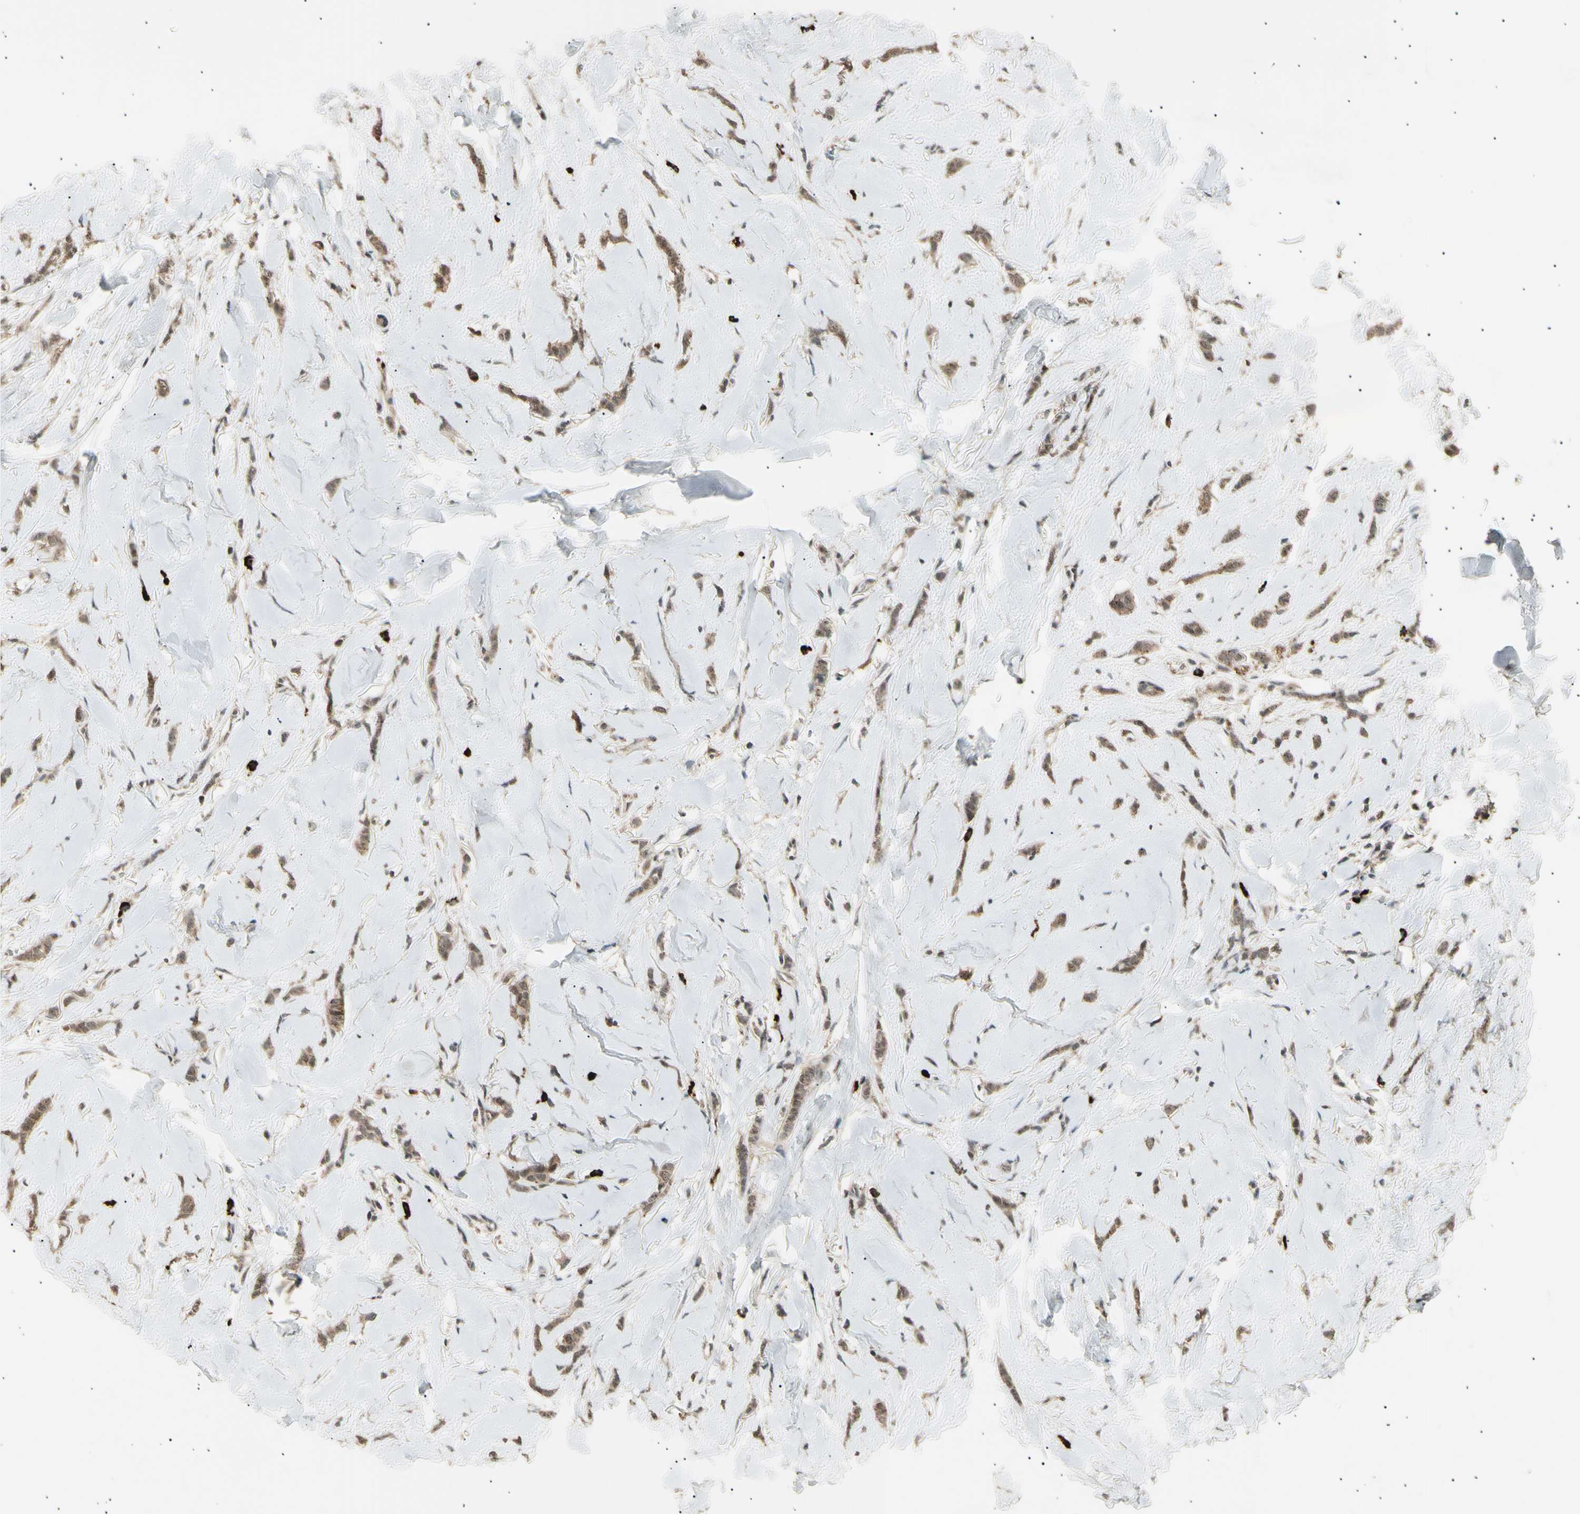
{"staining": {"intensity": "moderate", "quantity": ">75%", "location": "cytoplasmic/membranous"}, "tissue": "breast cancer", "cell_type": "Tumor cells", "image_type": "cancer", "snomed": [{"axis": "morphology", "description": "Lobular carcinoma"}, {"axis": "topography", "description": "Skin"}, {"axis": "topography", "description": "Breast"}], "caption": "This is a photomicrograph of immunohistochemistry (IHC) staining of lobular carcinoma (breast), which shows moderate staining in the cytoplasmic/membranous of tumor cells.", "gene": "NUAK2", "patient": {"sex": "female", "age": 46}}